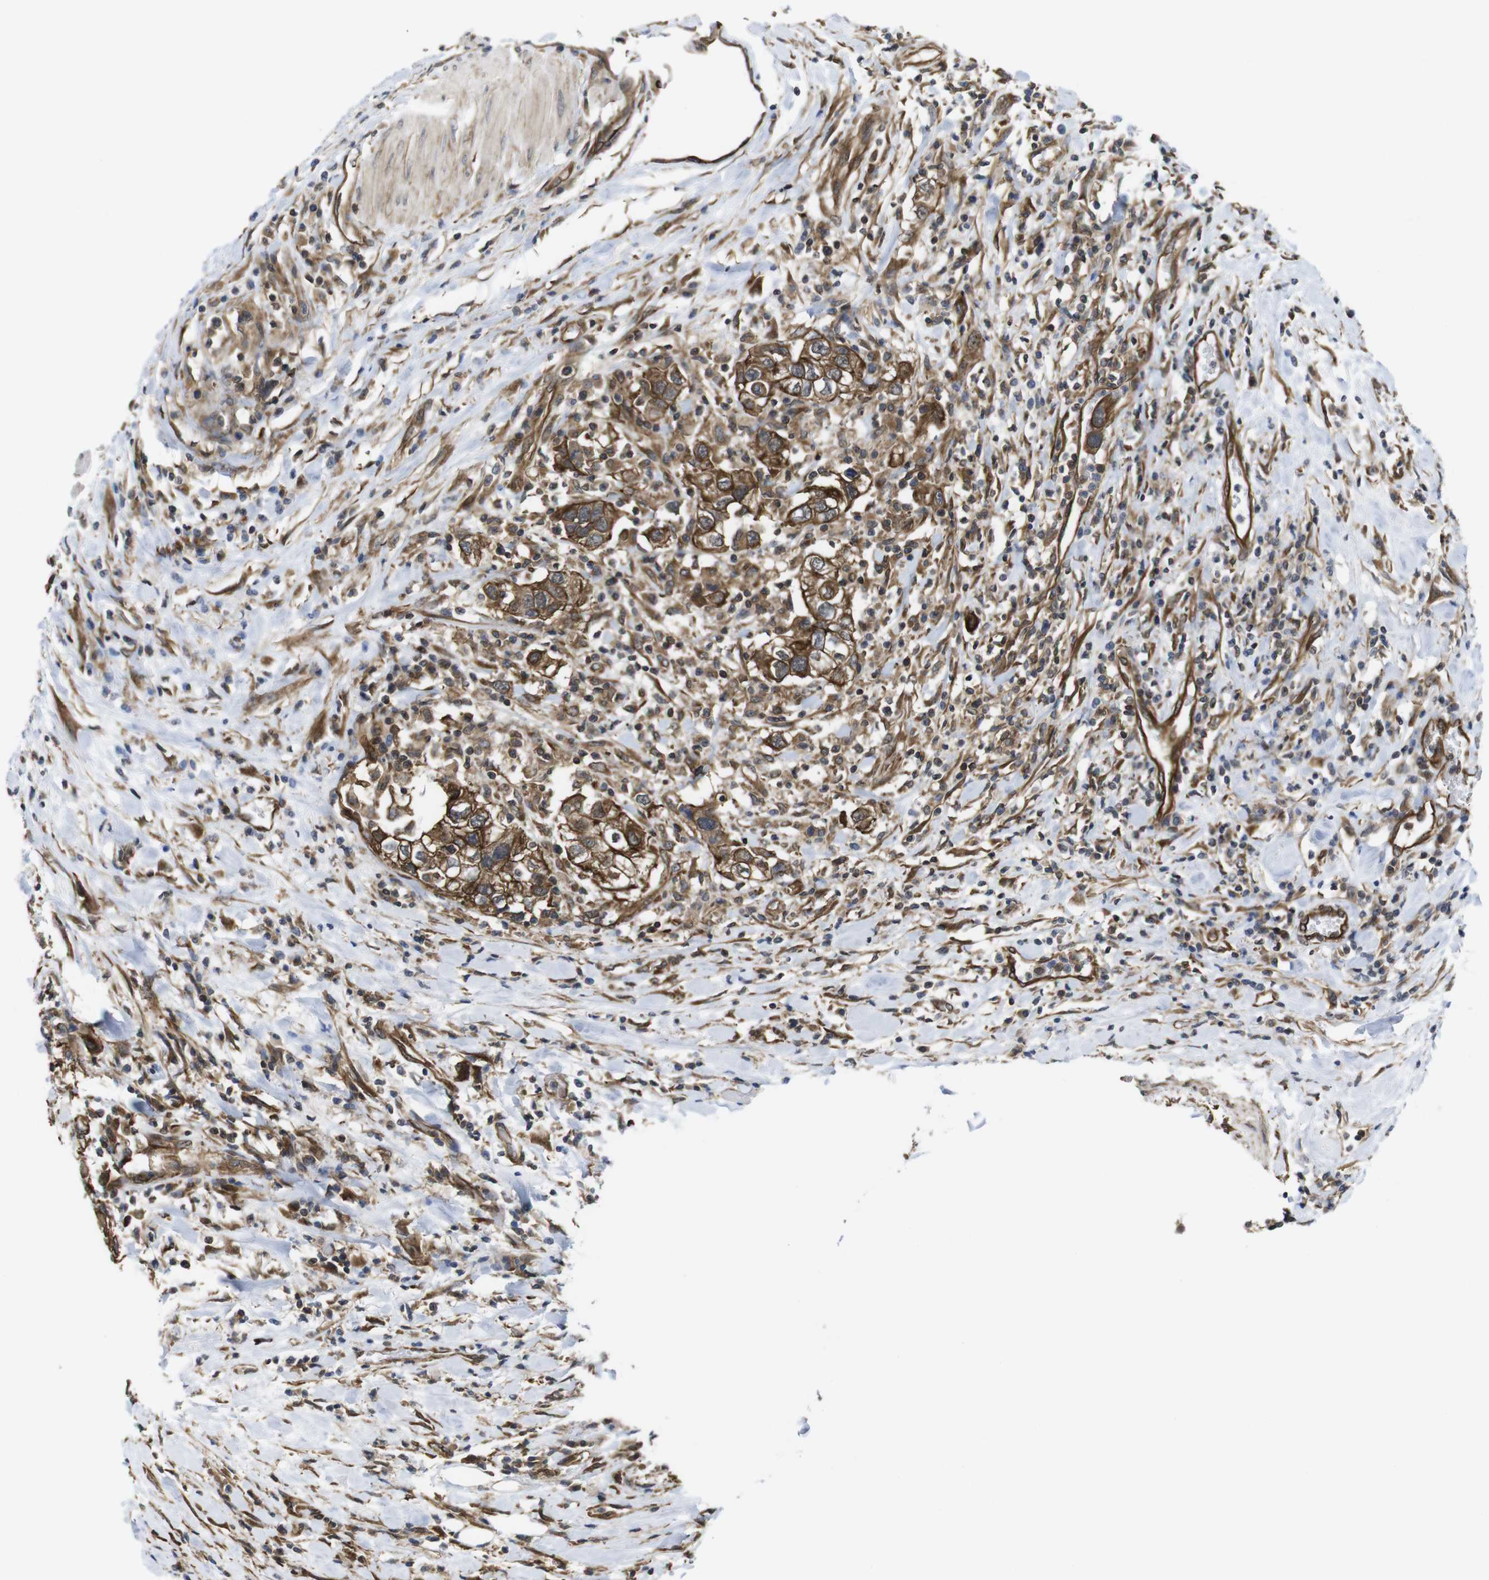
{"staining": {"intensity": "strong", "quantity": ">75%", "location": "cytoplasmic/membranous"}, "tissue": "urothelial cancer", "cell_type": "Tumor cells", "image_type": "cancer", "snomed": [{"axis": "morphology", "description": "Urothelial carcinoma, High grade"}, {"axis": "topography", "description": "Urinary bladder"}], "caption": "This is a histology image of immunohistochemistry (IHC) staining of high-grade urothelial carcinoma, which shows strong expression in the cytoplasmic/membranous of tumor cells.", "gene": "ZDHHC5", "patient": {"sex": "female", "age": 80}}